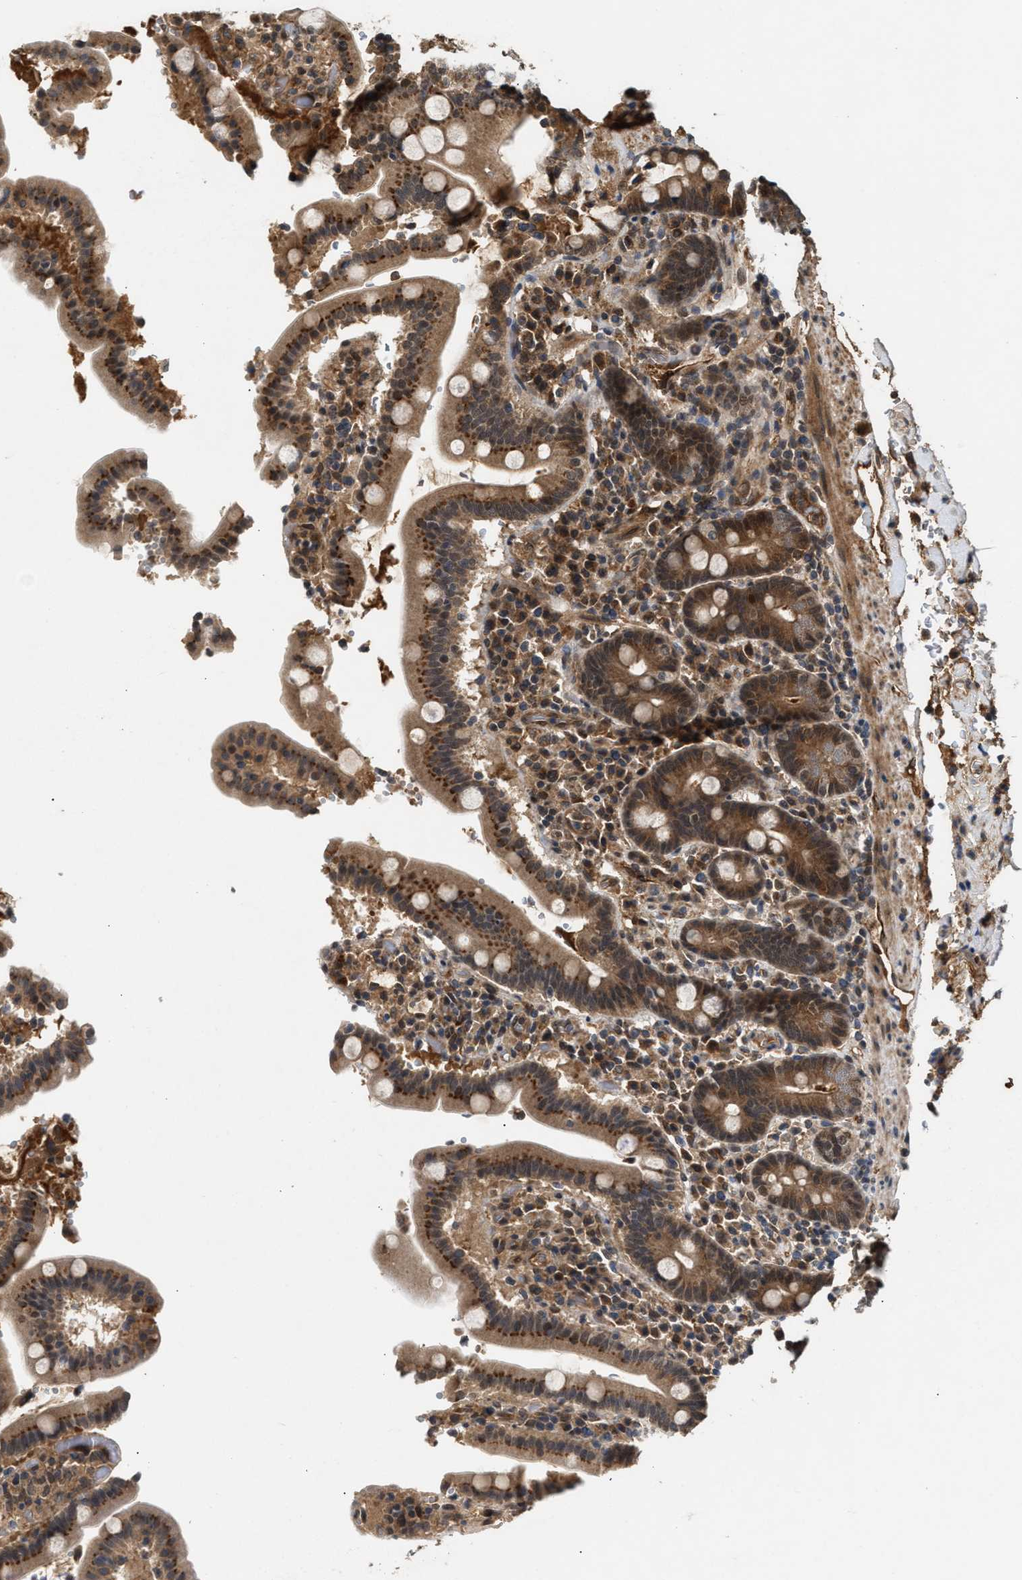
{"staining": {"intensity": "moderate", "quantity": ">75%", "location": "cytoplasmic/membranous,nuclear"}, "tissue": "duodenum", "cell_type": "Glandular cells", "image_type": "normal", "snomed": [{"axis": "morphology", "description": "Normal tissue, NOS"}, {"axis": "topography", "description": "Small intestine, NOS"}], "caption": "High-power microscopy captured an IHC histopathology image of unremarkable duodenum, revealing moderate cytoplasmic/membranous,nuclear expression in approximately >75% of glandular cells.", "gene": "RUSC2", "patient": {"sex": "female", "age": 71}}